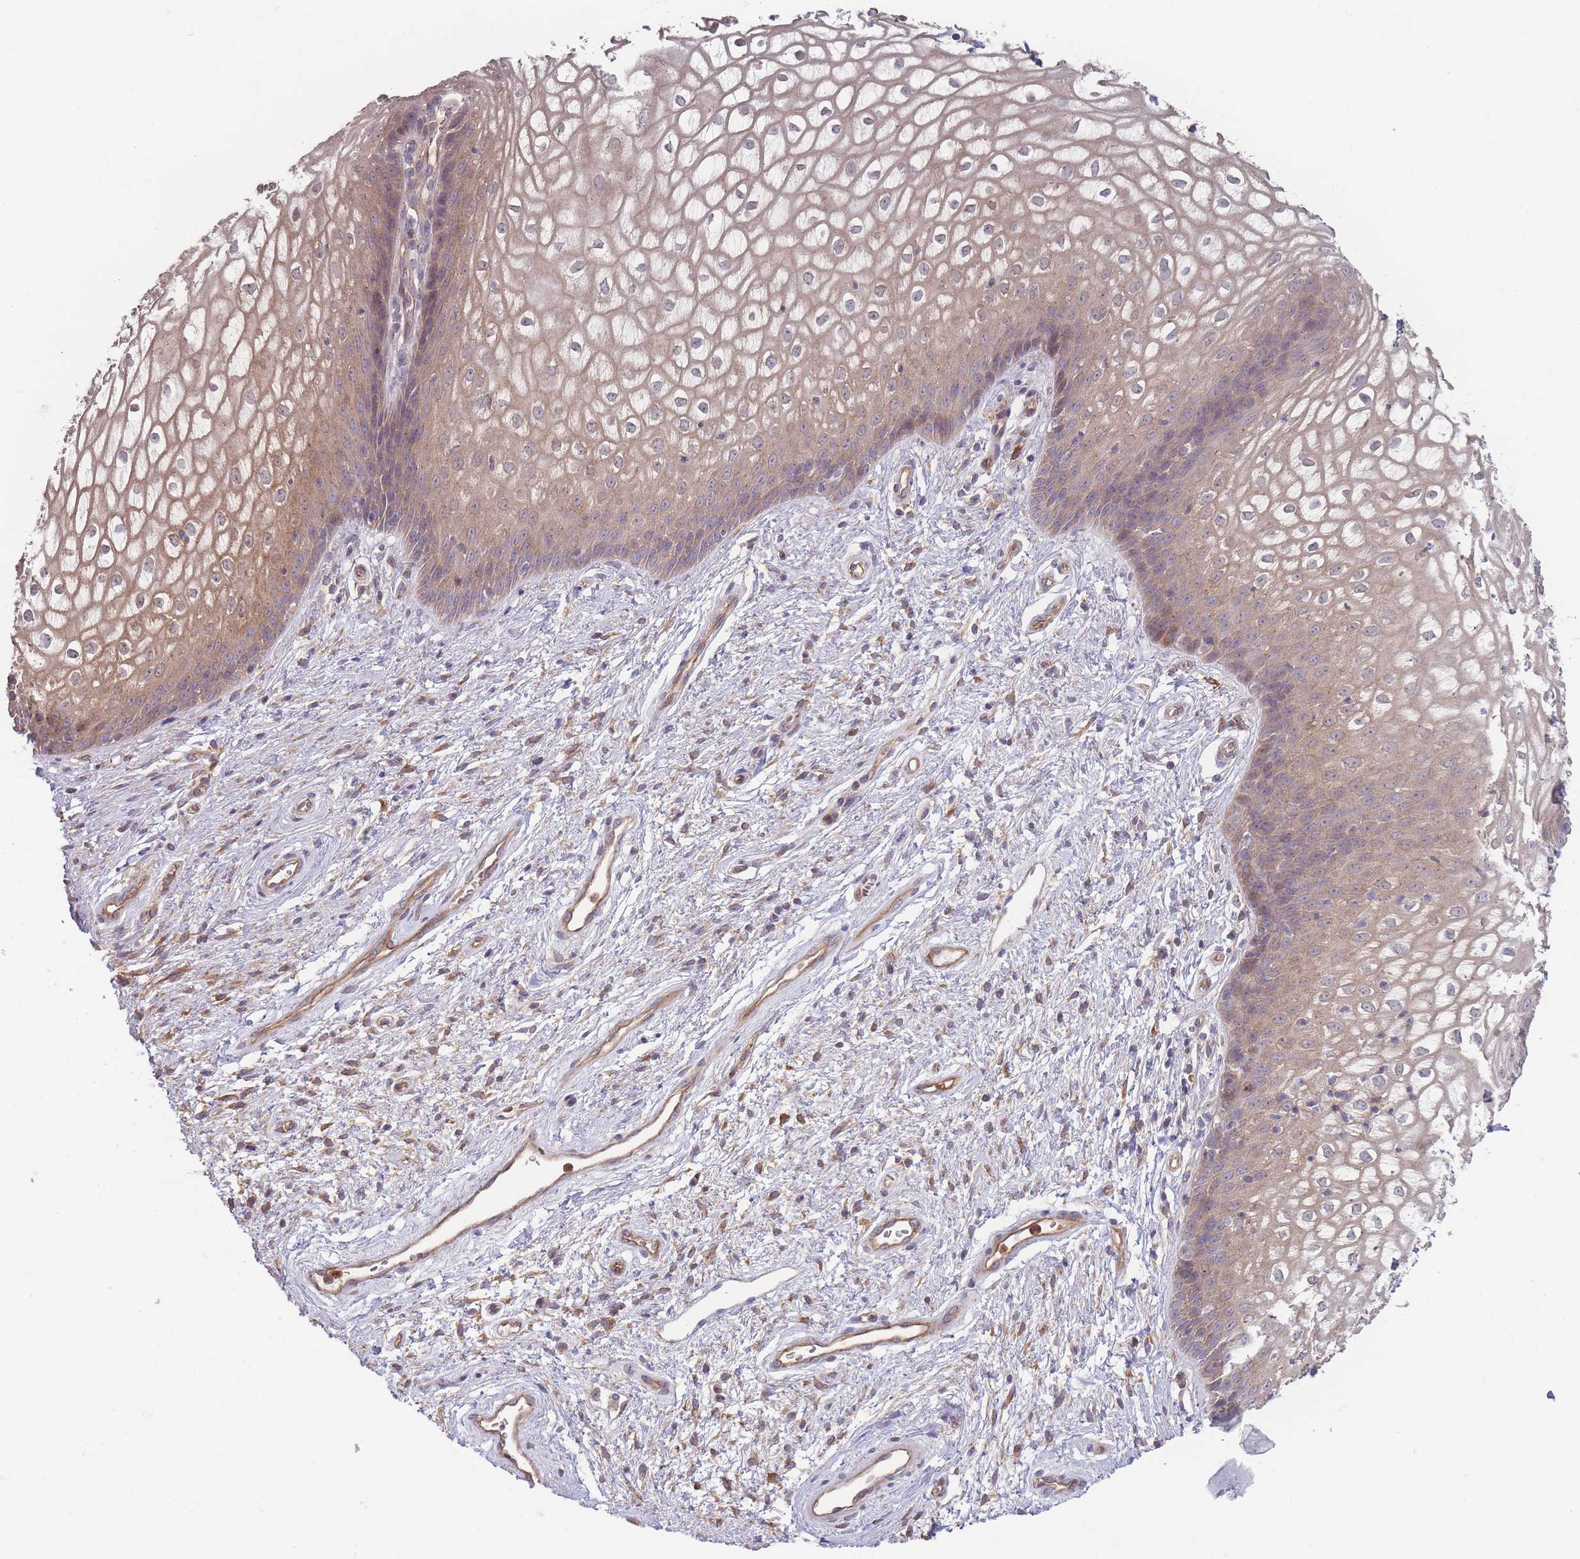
{"staining": {"intensity": "weak", "quantity": "25%-75%", "location": "cytoplasmic/membranous"}, "tissue": "vagina", "cell_type": "Squamous epithelial cells", "image_type": "normal", "snomed": [{"axis": "morphology", "description": "Normal tissue, NOS"}, {"axis": "topography", "description": "Vagina"}], "caption": "Vagina stained with a brown dye demonstrates weak cytoplasmic/membranous positive expression in about 25%-75% of squamous epithelial cells.", "gene": "STEAP3", "patient": {"sex": "female", "age": 34}}